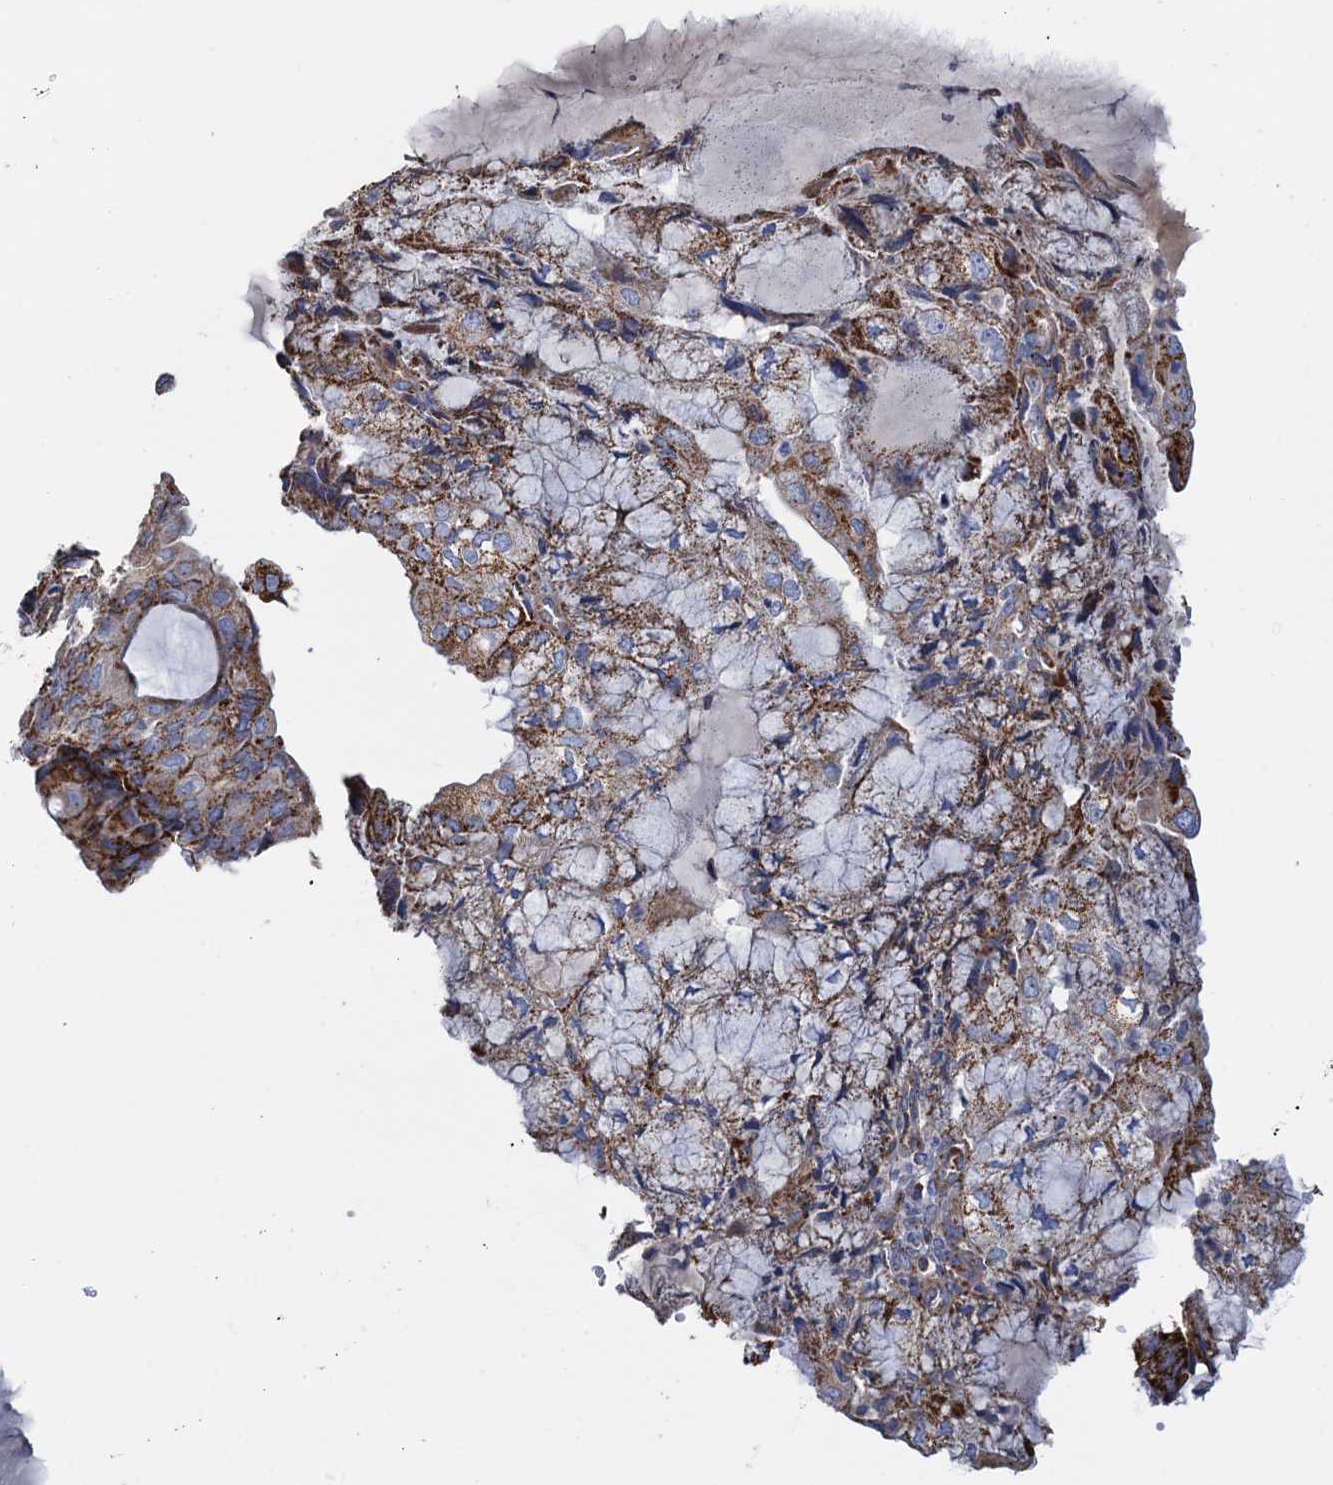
{"staining": {"intensity": "moderate", "quantity": ">75%", "location": "cytoplasmic/membranous"}, "tissue": "endometrial cancer", "cell_type": "Tumor cells", "image_type": "cancer", "snomed": [{"axis": "morphology", "description": "Adenocarcinoma, NOS"}, {"axis": "topography", "description": "Endometrium"}], "caption": "Immunohistochemical staining of human adenocarcinoma (endometrial) demonstrates moderate cytoplasmic/membranous protein positivity in approximately >75% of tumor cells.", "gene": "GCSH", "patient": {"sex": "female", "age": 81}}